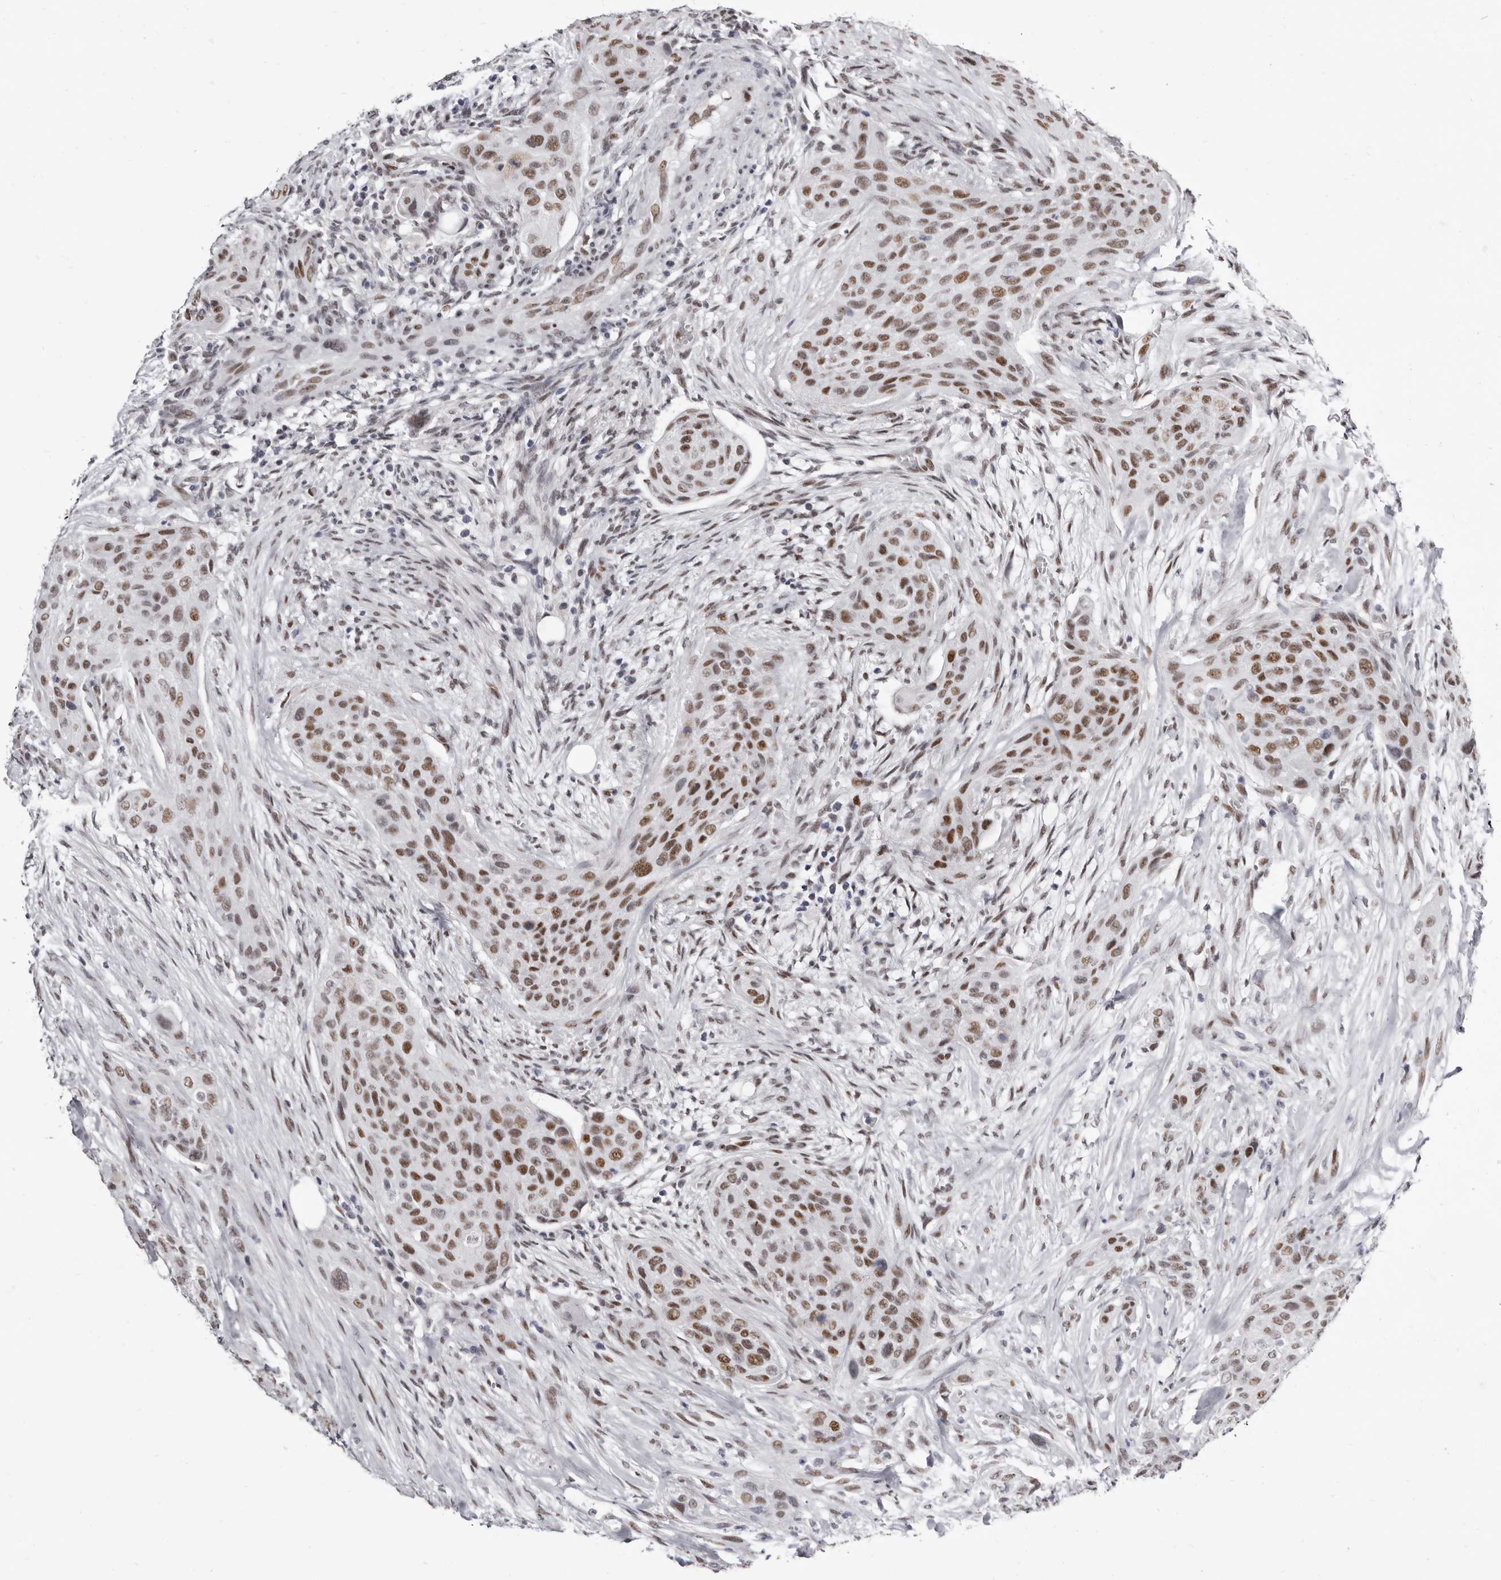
{"staining": {"intensity": "moderate", "quantity": ">75%", "location": "nuclear"}, "tissue": "urothelial cancer", "cell_type": "Tumor cells", "image_type": "cancer", "snomed": [{"axis": "morphology", "description": "Urothelial carcinoma, High grade"}, {"axis": "topography", "description": "Urinary bladder"}], "caption": "A micrograph showing moderate nuclear positivity in about >75% of tumor cells in high-grade urothelial carcinoma, as visualized by brown immunohistochemical staining.", "gene": "ZNF326", "patient": {"sex": "male", "age": 35}}